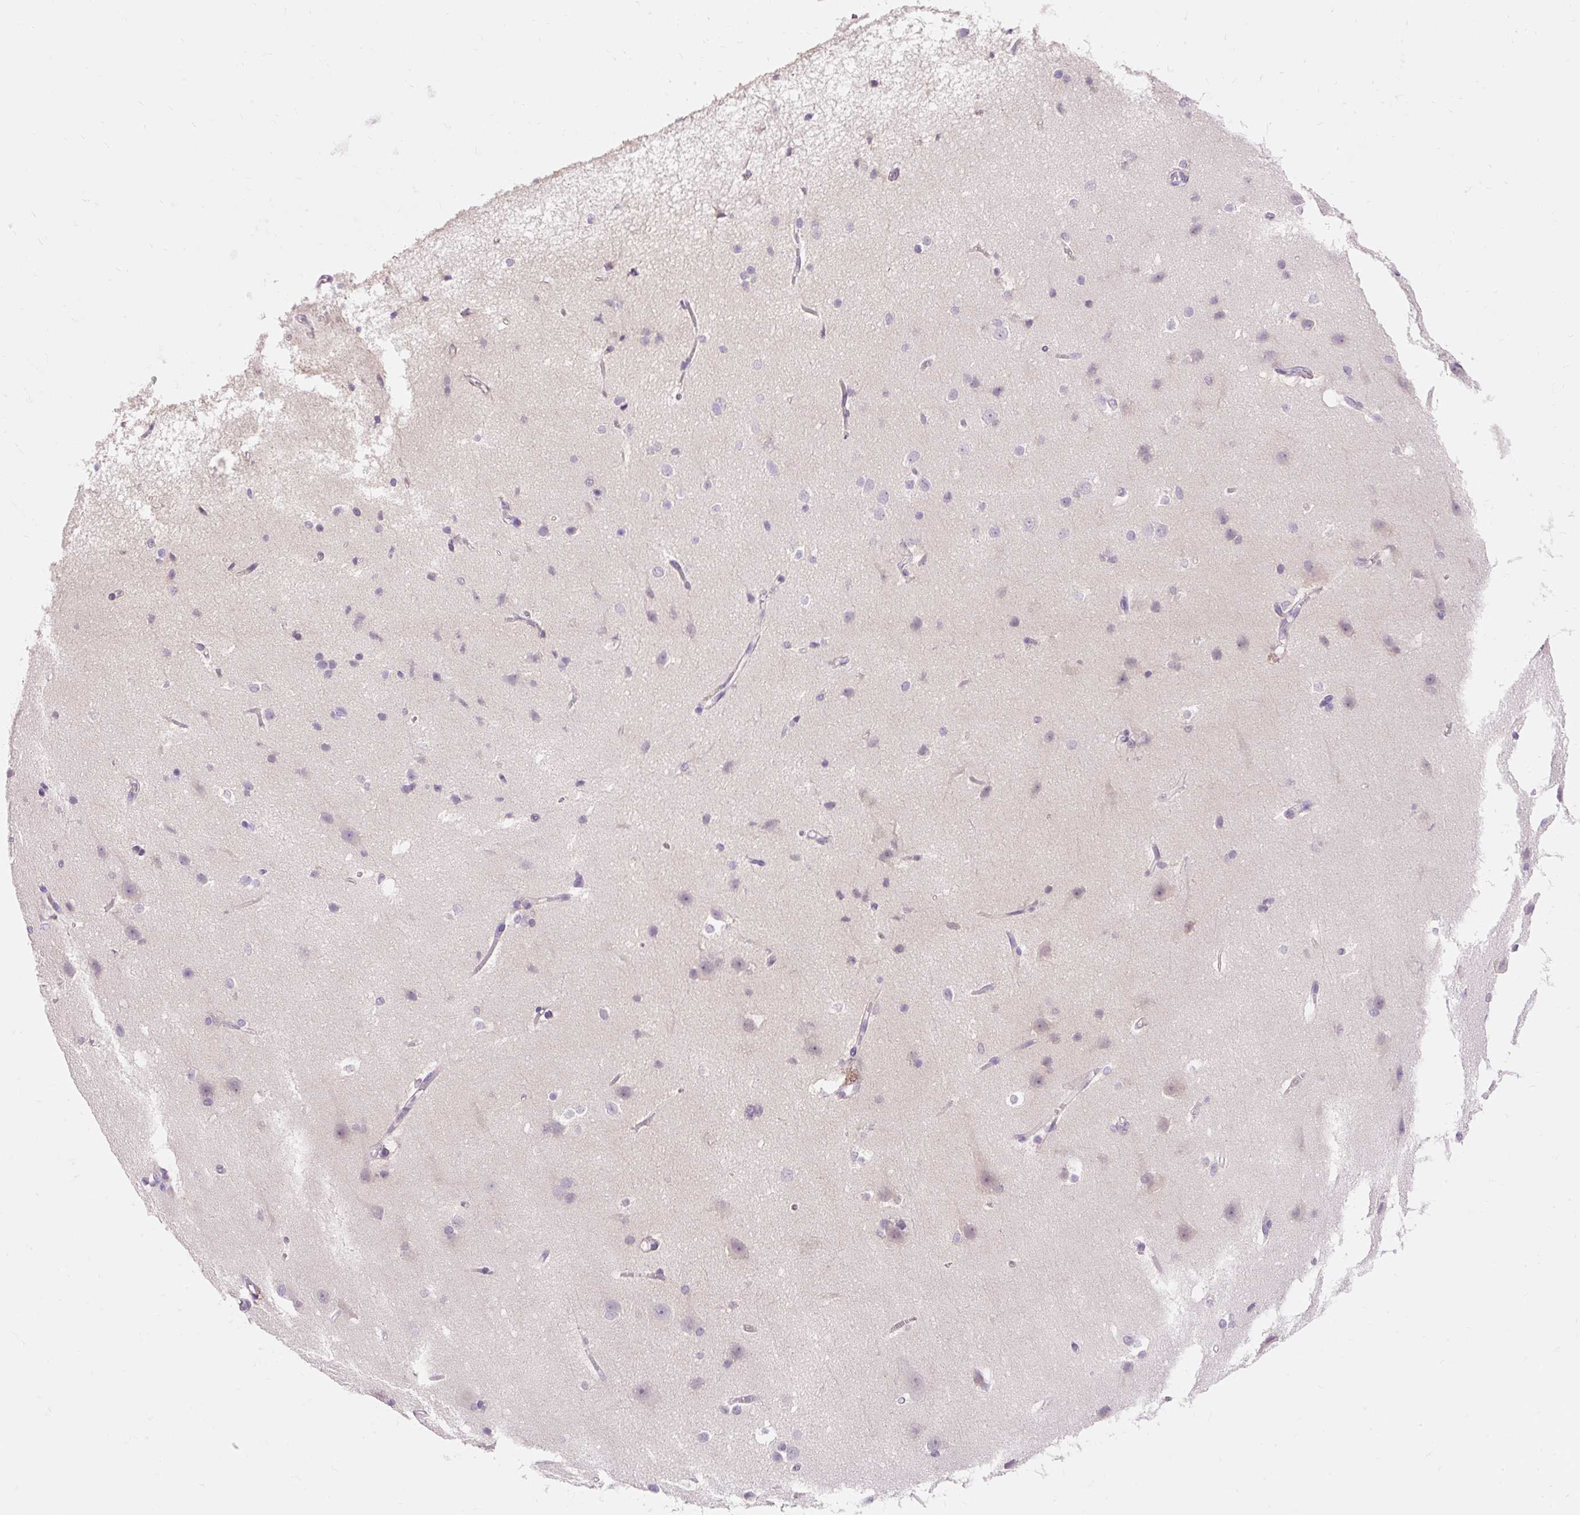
{"staining": {"intensity": "negative", "quantity": "none", "location": "none"}, "tissue": "cerebral cortex", "cell_type": "Endothelial cells", "image_type": "normal", "snomed": [{"axis": "morphology", "description": "Normal tissue, NOS"}, {"axis": "topography", "description": "Cerebral cortex"}], "caption": "Endothelial cells show no significant protein expression in benign cerebral cortex. Nuclei are stained in blue.", "gene": "TMEM150C", "patient": {"sex": "male", "age": 37}}